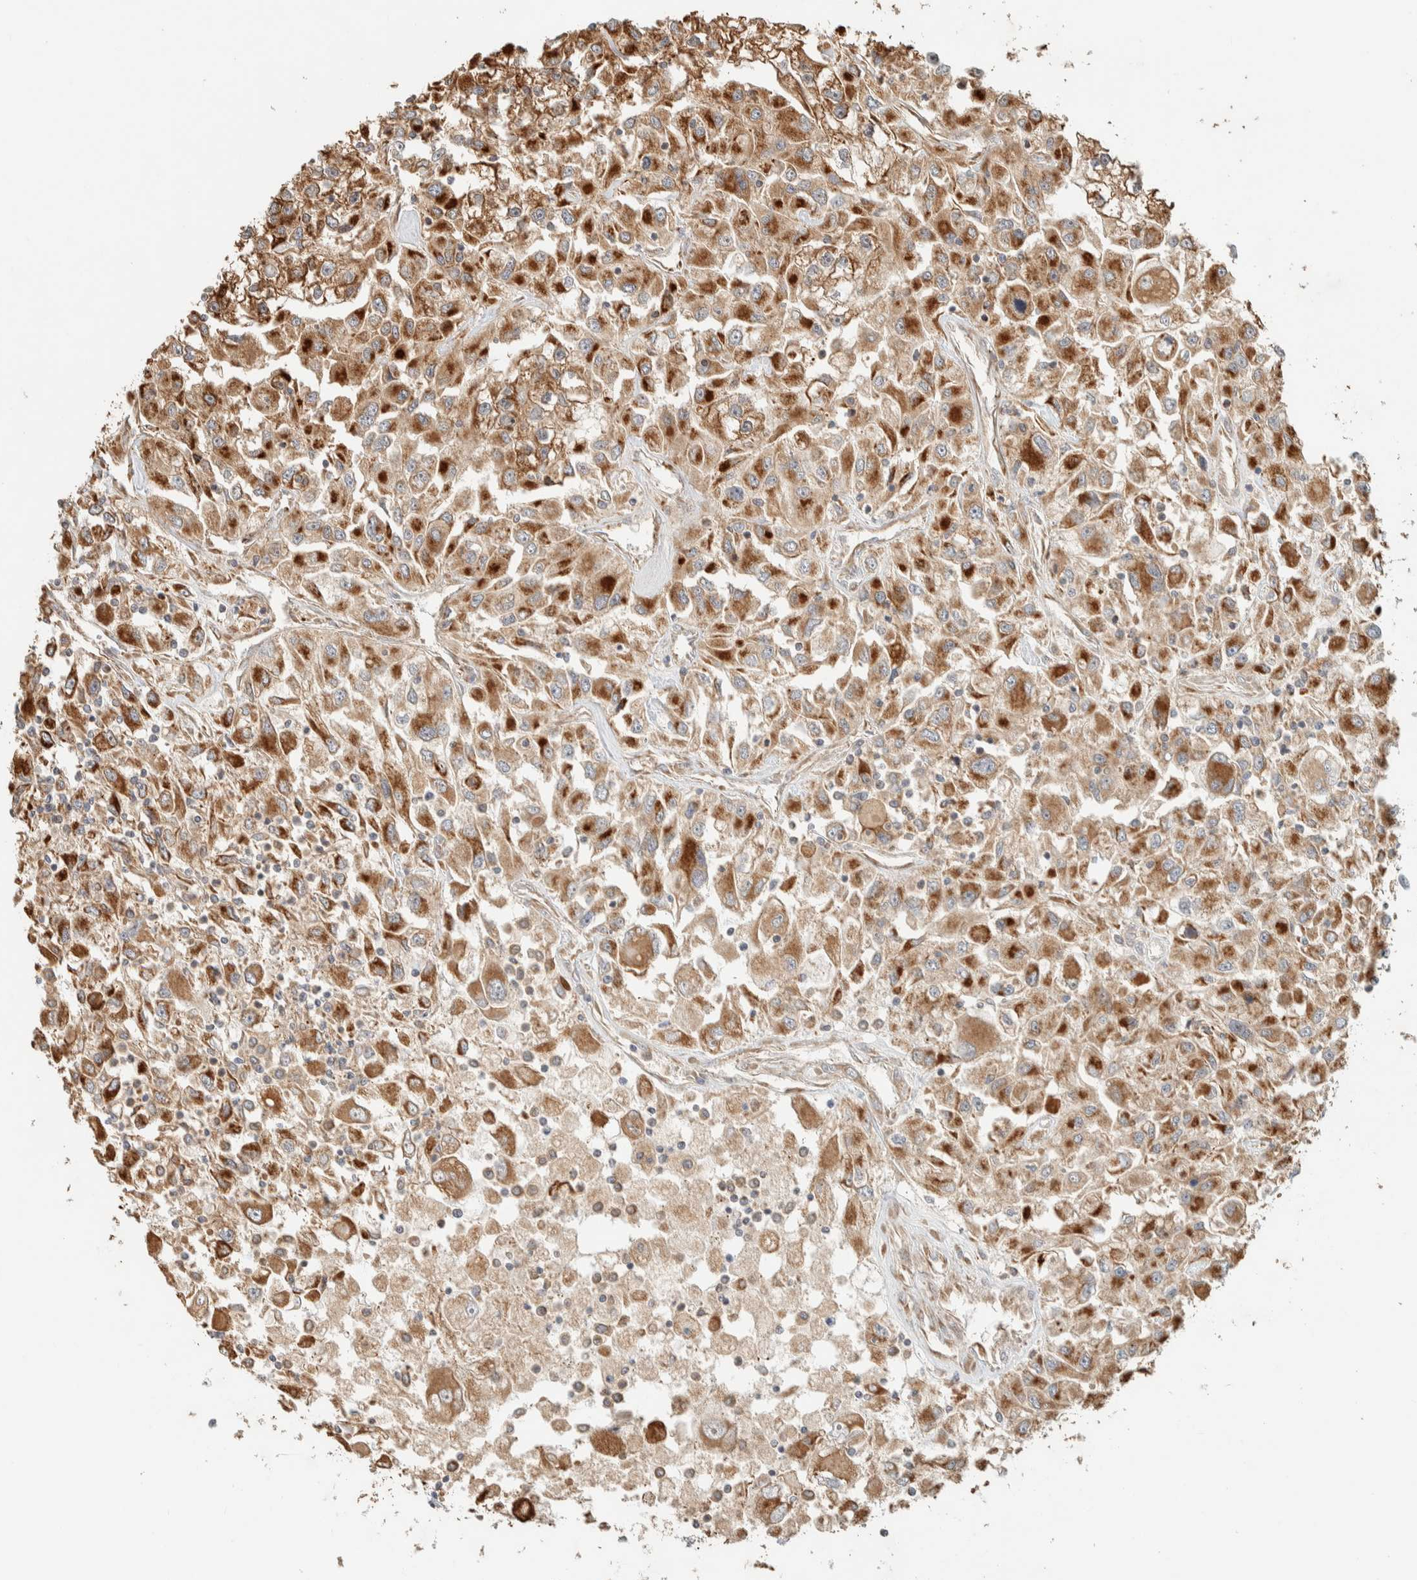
{"staining": {"intensity": "strong", "quantity": ">75%", "location": "cytoplasmic/membranous"}, "tissue": "renal cancer", "cell_type": "Tumor cells", "image_type": "cancer", "snomed": [{"axis": "morphology", "description": "Adenocarcinoma, NOS"}, {"axis": "topography", "description": "Kidney"}], "caption": "About >75% of tumor cells in human adenocarcinoma (renal) reveal strong cytoplasmic/membranous protein staining as visualized by brown immunohistochemical staining.", "gene": "RAB11FIP1", "patient": {"sex": "female", "age": 52}}